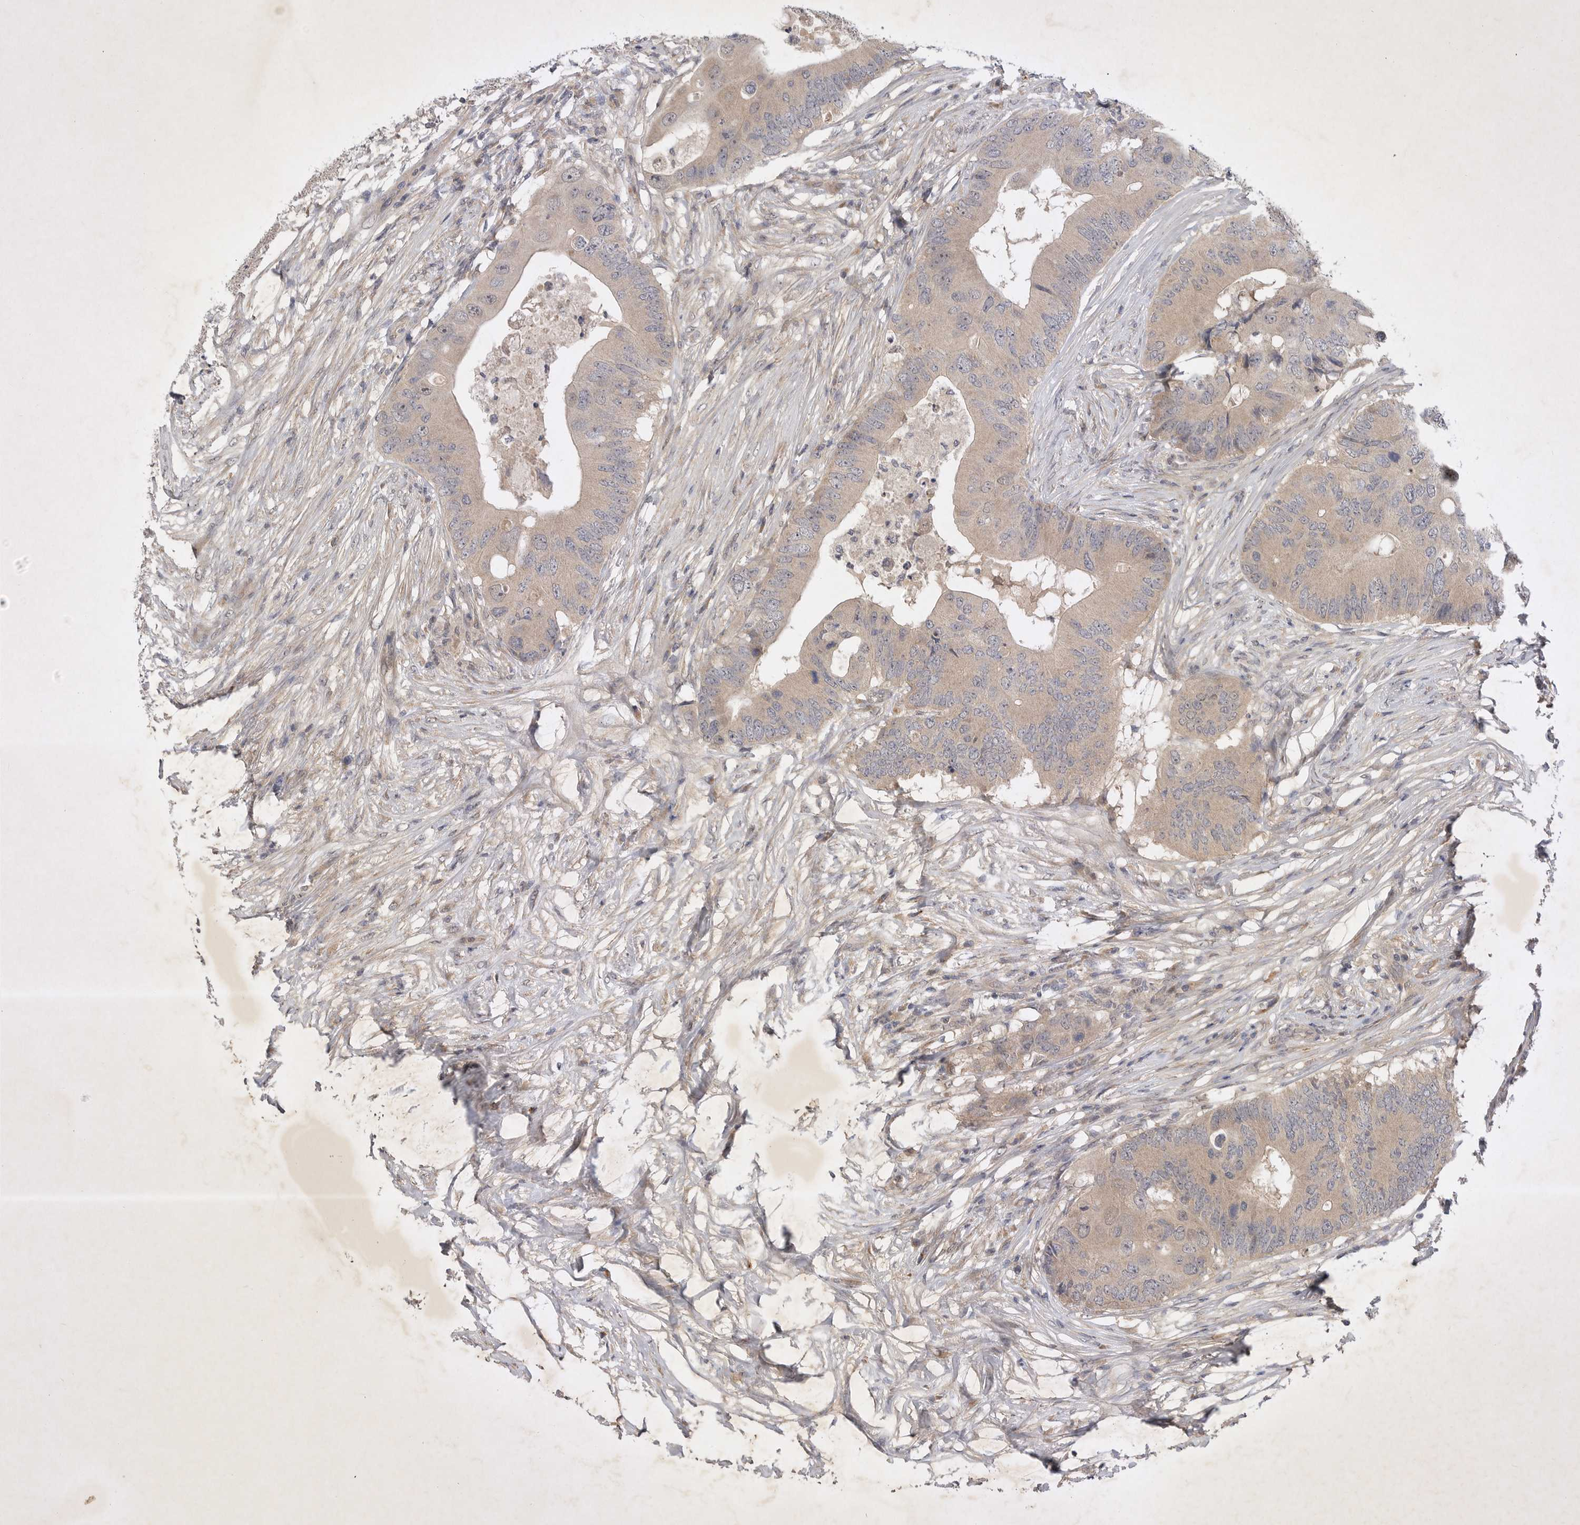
{"staining": {"intensity": "weak", "quantity": ">75%", "location": "cytoplasmic/membranous"}, "tissue": "colorectal cancer", "cell_type": "Tumor cells", "image_type": "cancer", "snomed": [{"axis": "morphology", "description": "Adenocarcinoma, NOS"}, {"axis": "topography", "description": "Colon"}], "caption": "Human colorectal adenocarcinoma stained with a protein marker reveals weak staining in tumor cells.", "gene": "PTPDC1", "patient": {"sex": "male", "age": 71}}